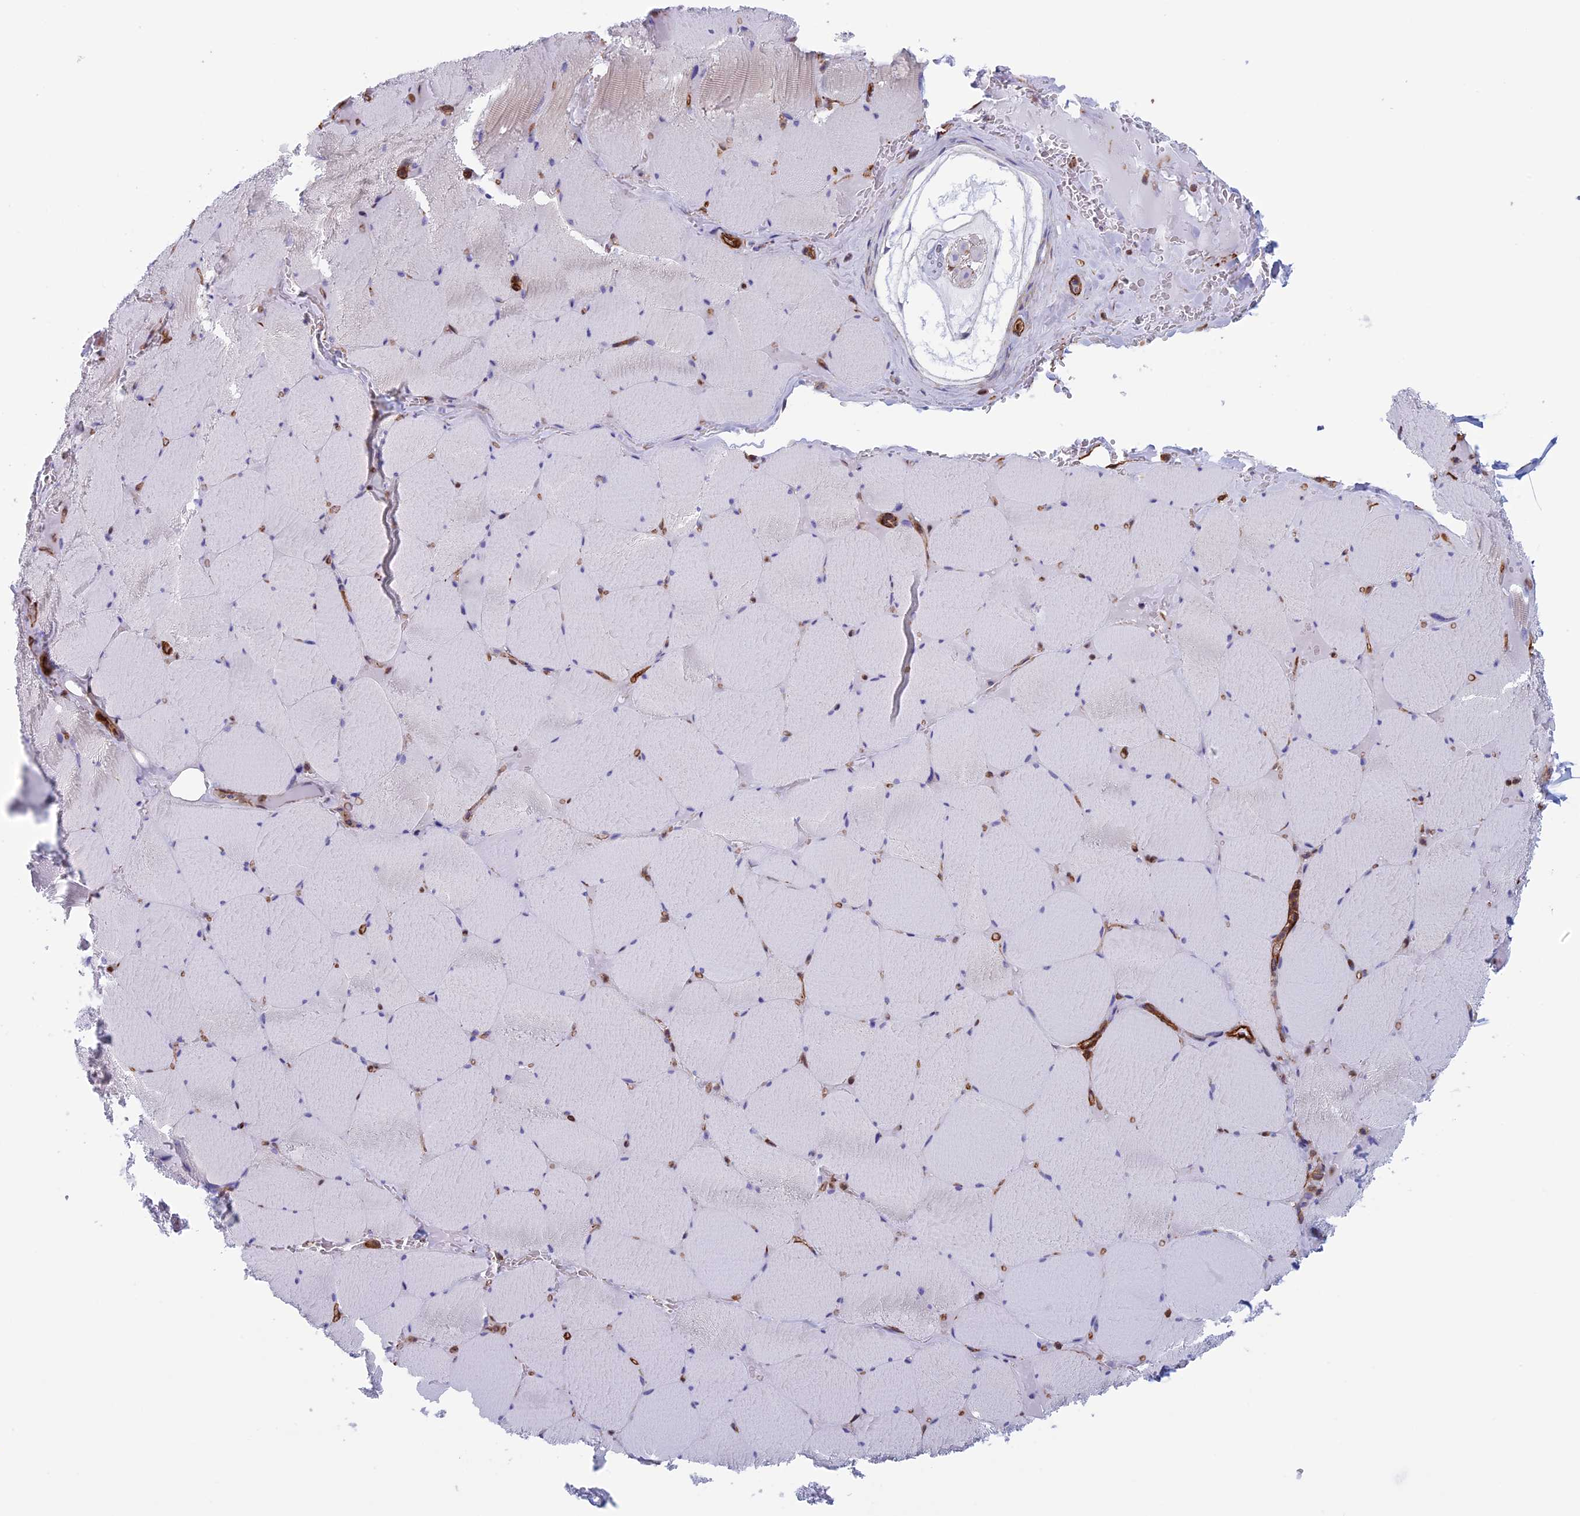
{"staining": {"intensity": "negative", "quantity": "none", "location": "none"}, "tissue": "skeletal muscle", "cell_type": "Myocytes", "image_type": "normal", "snomed": [{"axis": "morphology", "description": "Normal tissue, NOS"}, {"axis": "topography", "description": "Skeletal muscle"}, {"axis": "topography", "description": "Head-Neck"}], "caption": "Immunohistochemistry photomicrograph of unremarkable skeletal muscle: skeletal muscle stained with DAB shows no significant protein expression in myocytes.", "gene": "ANGPTL2", "patient": {"sex": "male", "age": 66}}